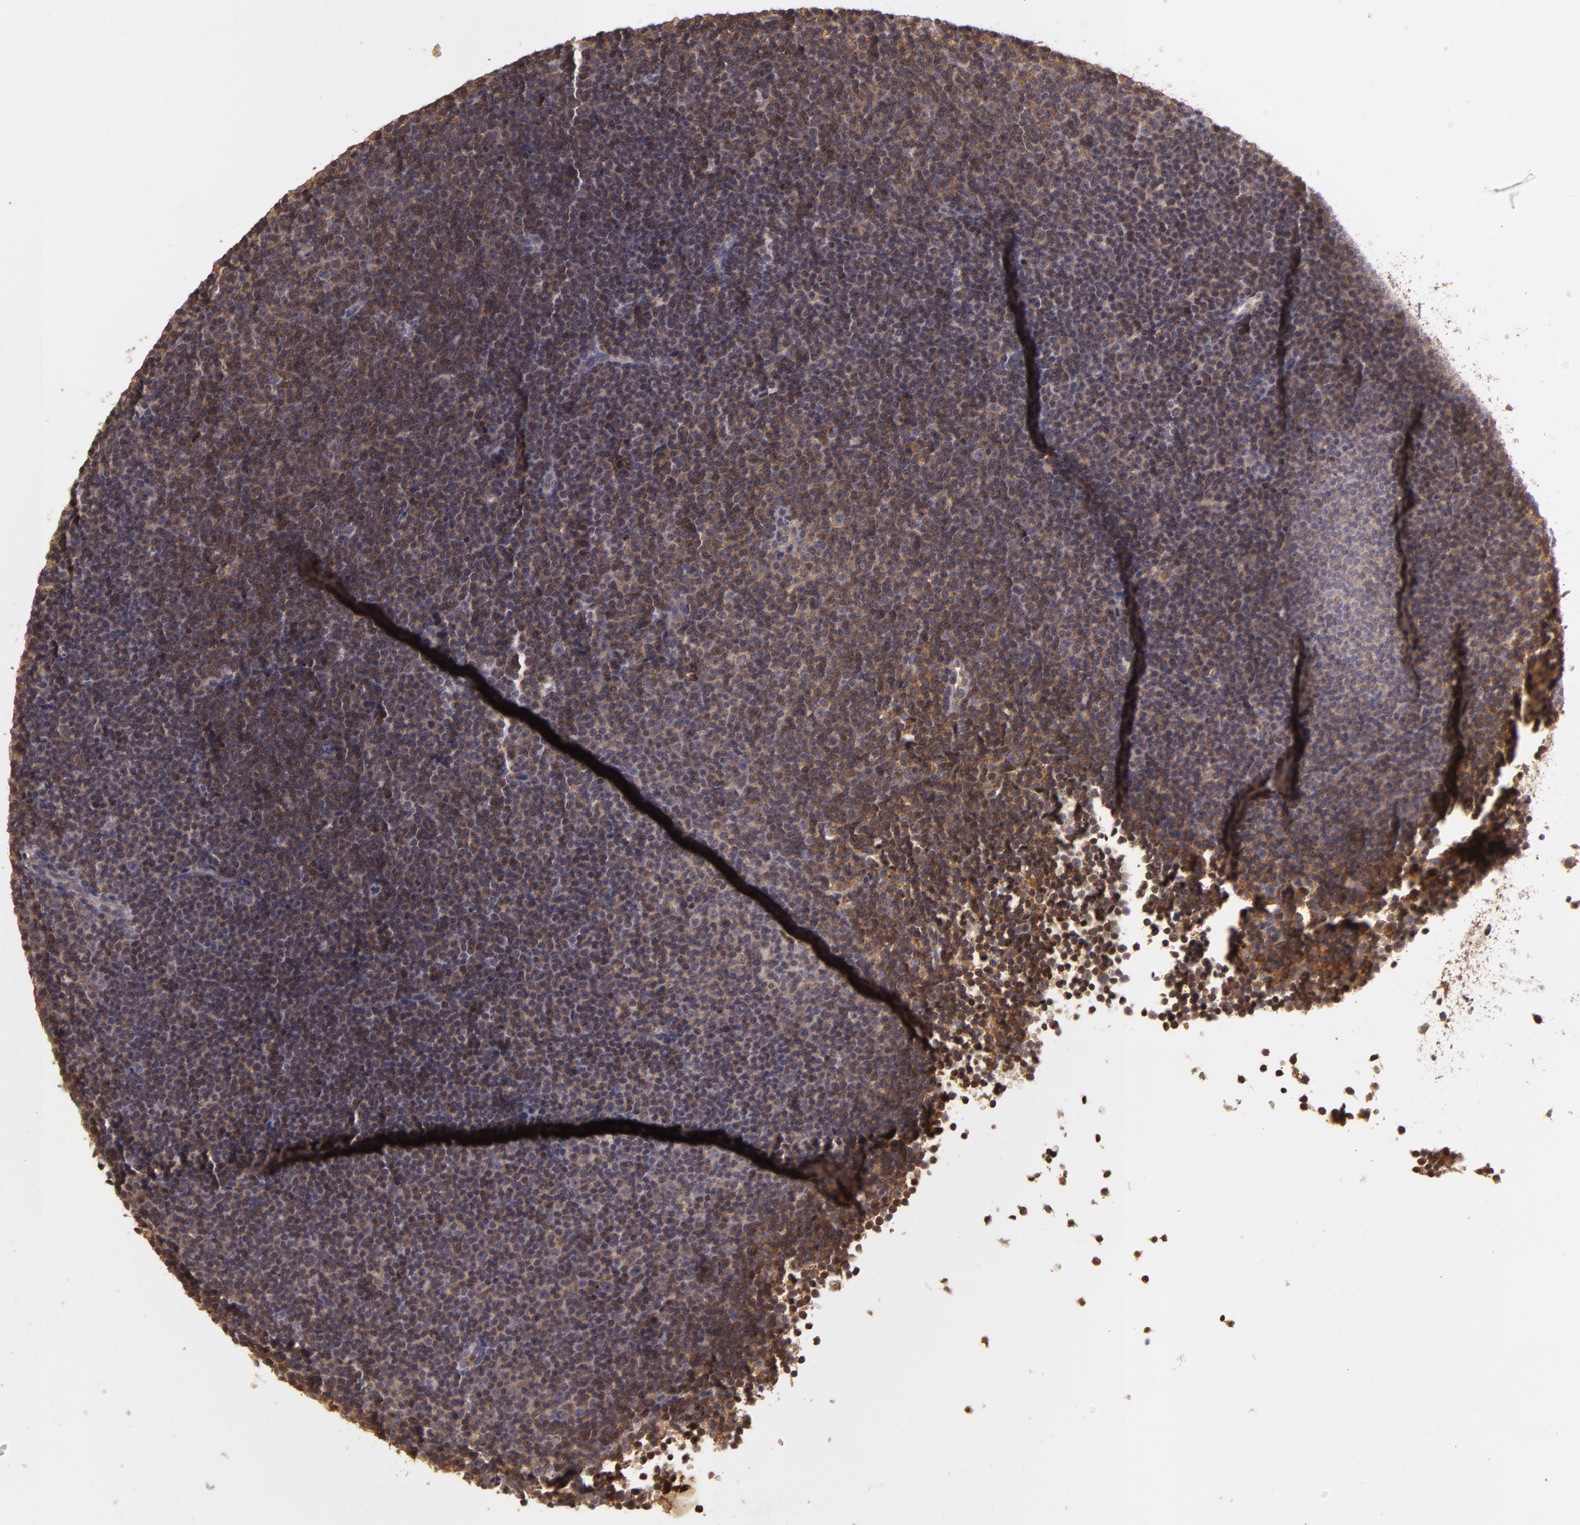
{"staining": {"intensity": "strong", "quantity": ">75%", "location": "cytoplasmic/membranous"}, "tissue": "lymphoma", "cell_type": "Tumor cells", "image_type": "cancer", "snomed": [{"axis": "morphology", "description": "Malignant lymphoma, non-Hodgkin's type, Low grade"}, {"axis": "topography", "description": "Lymph node"}], "caption": "Protein expression analysis of low-grade malignant lymphoma, non-Hodgkin's type demonstrates strong cytoplasmic/membranous positivity in approximately >75% of tumor cells.", "gene": "HRAS", "patient": {"sex": "female", "age": 69}}